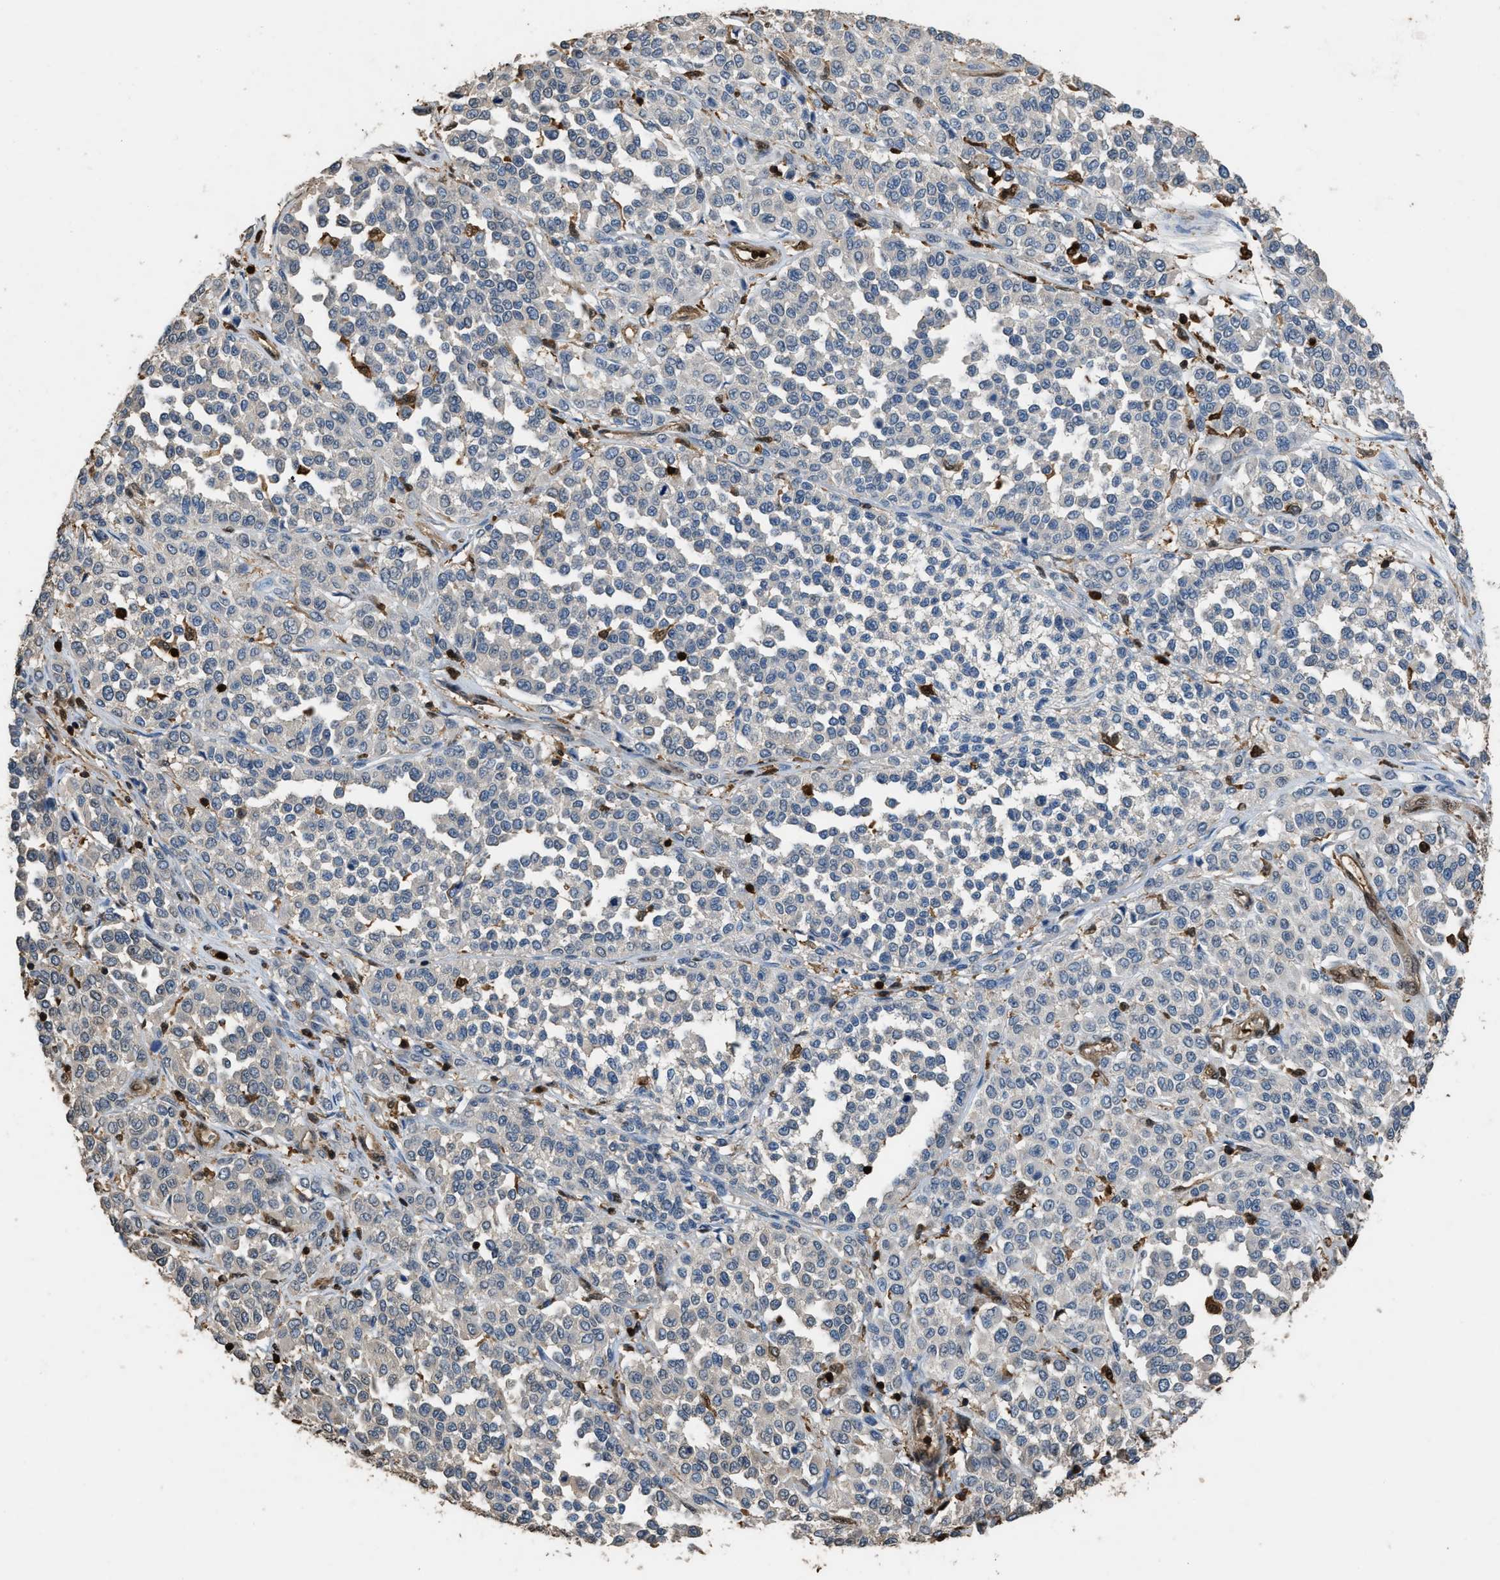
{"staining": {"intensity": "negative", "quantity": "none", "location": "none"}, "tissue": "melanoma", "cell_type": "Tumor cells", "image_type": "cancer", "snomed": [{"axis": "morphology", "description": "Malignant melanoma, Metastatic site"}, {"axis": "topography", "description": "Pancreas"}], "caption": "High power microscopy image of an immunohistochemistry (IHC) micrograph of malignant melanoma (metastatic site), revealing no significant positivity in tumor cells. The staining was performed using DAB to visualize the protein expression in brown, while the nuclei were stained in blue with hematoxylin (Magnification: 20x).", "gene": "ARHGDIB", "patient": {"sex": "female", "age": 30}}